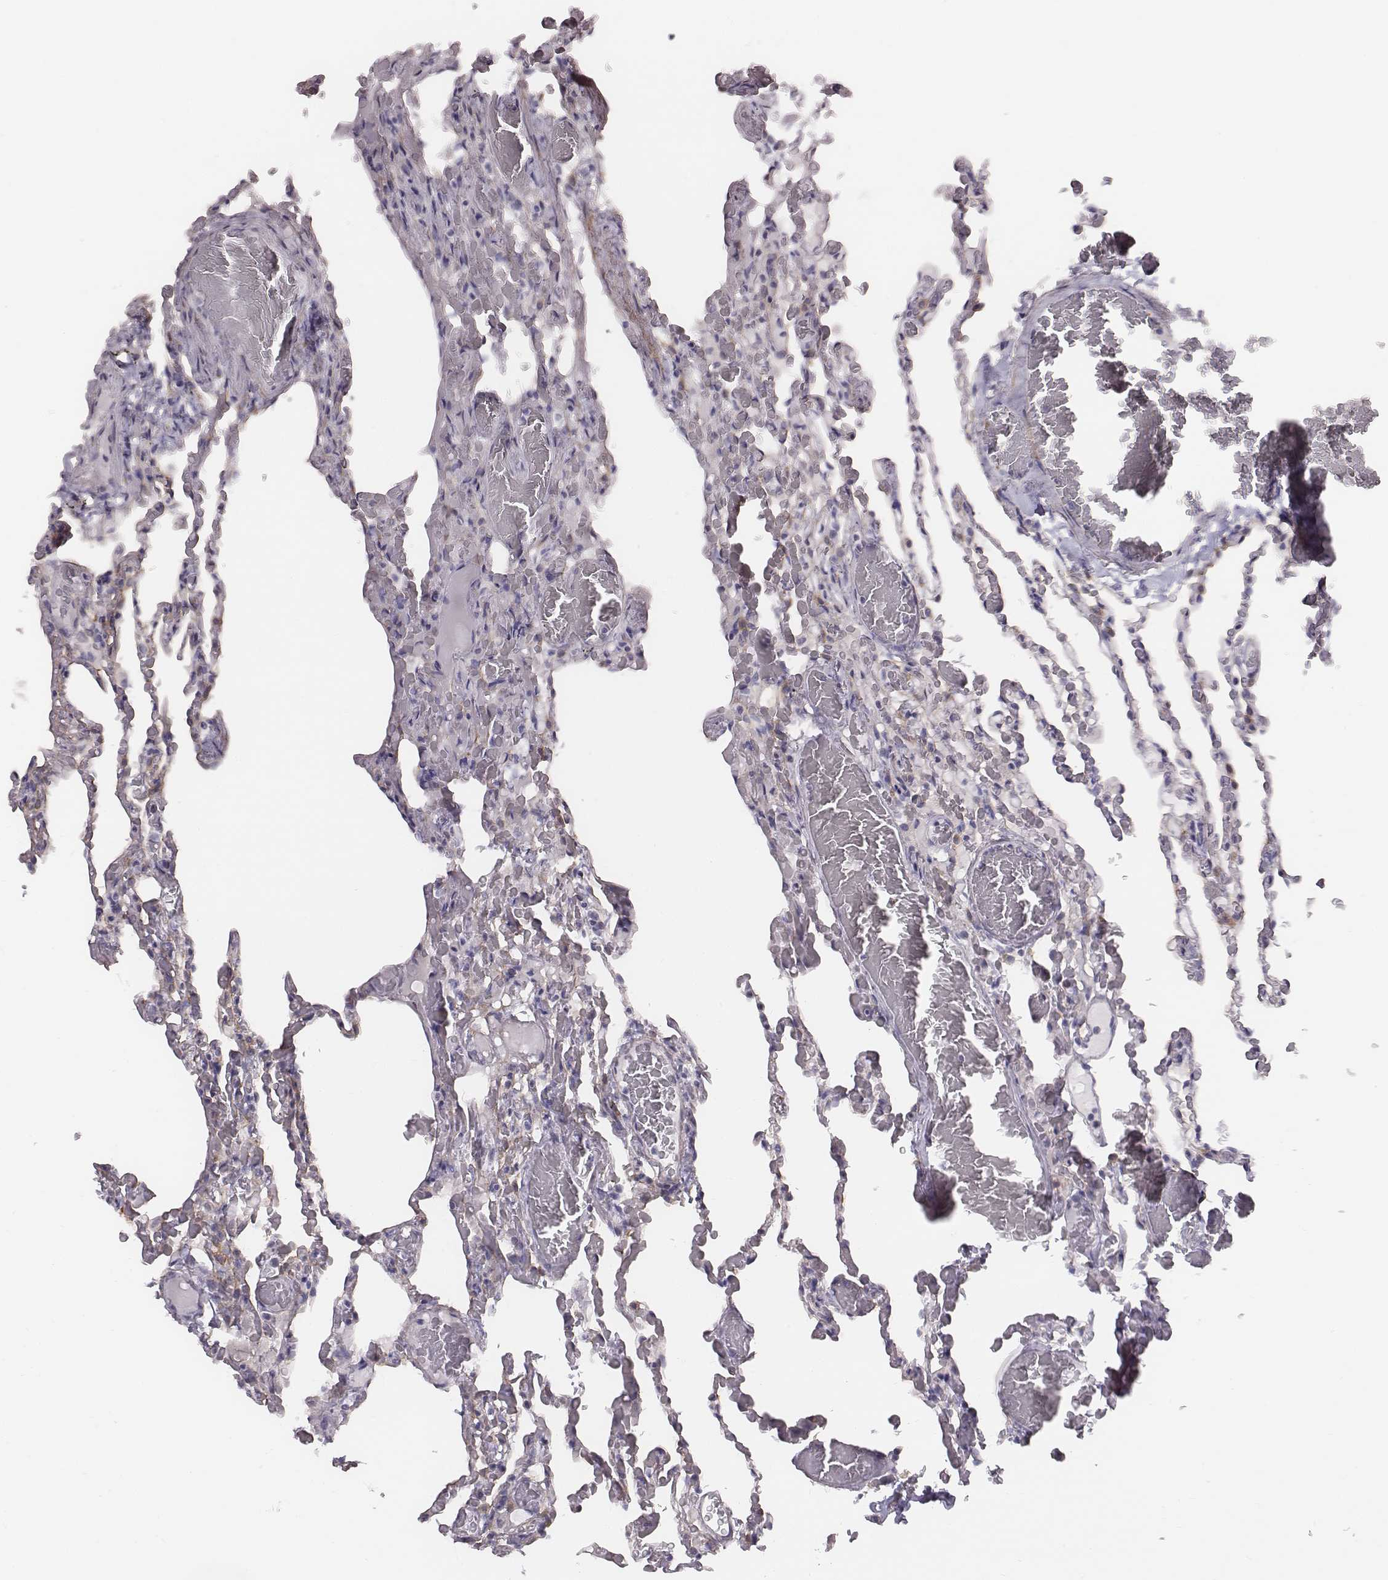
{"staining": {"intensity": "negative", "quantity": "none", "location": "none"}, "tissue": "lung", "cell_type": "Alveolar cells", "image_type": "normal", "snomed": [{"axis": "morphology", "description": "Normal tissue, NOS"}, {"axis": "topography", "description": "Lung"}], "caption": "A high-resolution photomicrograph shows immunohistochemistry staining of normal lung, which exhibits no significant positivity in alveolar cells.", "gene": "PRKCZ", "patient": {"sex": "female", "age": 43}}